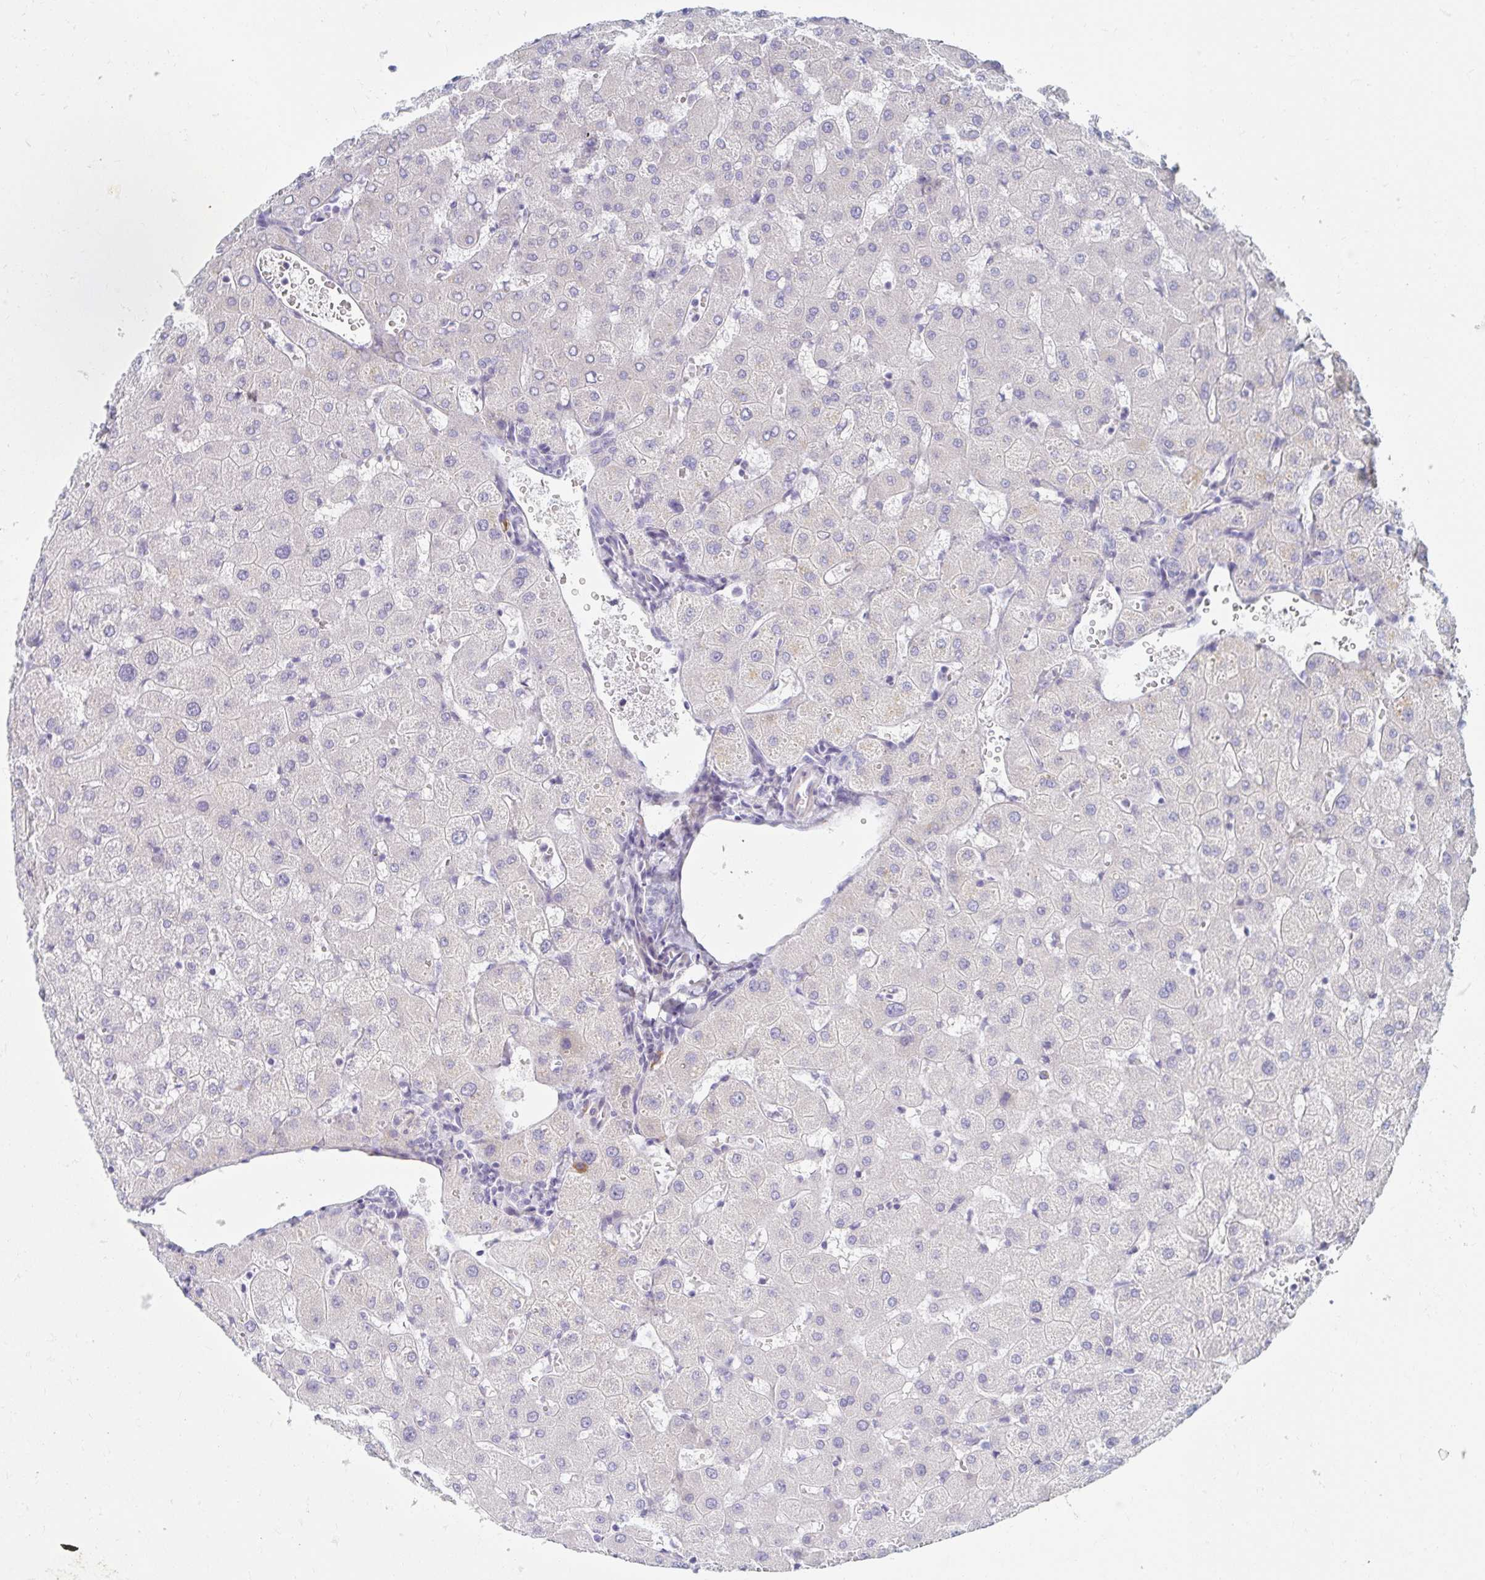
{"staining": {"intensity": "negative", "quantity": "none", "location": "none"}, "tissue": "liver", "cell_type": "Cholangiocytes", "image_type": "normal", "snomed": [{"axis": "morphology", "description": "Normal tissue, NOS"}, {"axis": "topography", "description": "Liver"}], "caption": "Cholangiocytes are negative for protein expression in normal human liver. (DAB (3,3'-diaminobenzidine) immunohistochemistry (IHC) with hematoxylin counter stain).", "gene": "MYLK2", "patient": {"sex": "female", "age": 63}}